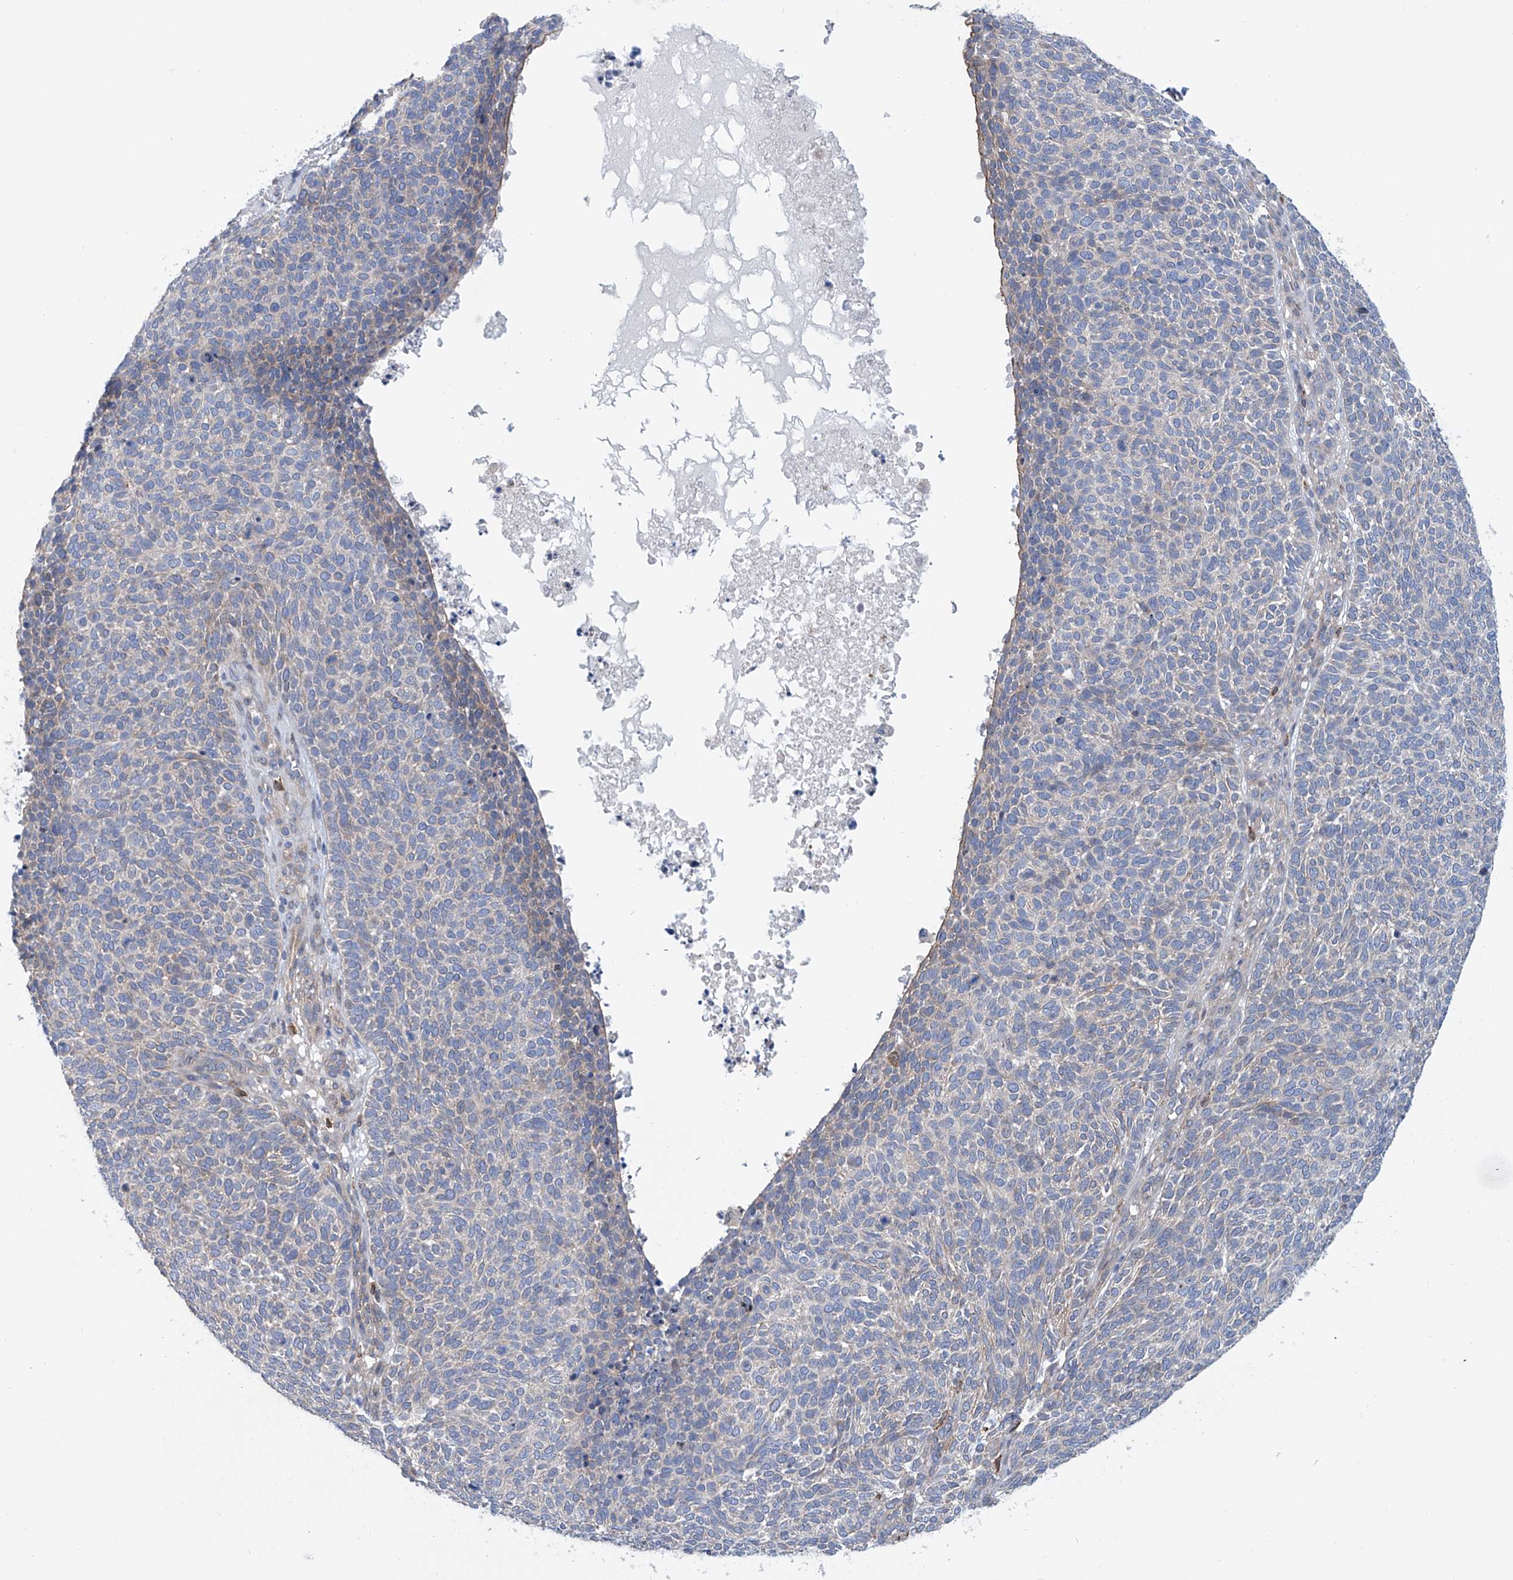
{"staining": {"intensity": "negative", "quantity": "none", "location": "none"}, "tissue": "skin cancer", "cell_type": "Tumor cells", "image_type": "cancer", "snomed": [{"axis": "morphology", "description": "Squamous cell carcinoma, NOS"}, {"axis": "topography", "description": "Skin"}], "caption": "DAB (3,3'-diaminobenzidine) immunohistochemical staining of human squamous cell carcinoma (skin) displays no significant expression in tumor cells. The staining was performed using DAB (3,3'-diaminobenzidine) to visualize the protein expression in brown, while the nuclei were stained in blue with hematoxylin (Magnification: 20x).", "gene": "TNN", "patient": {"sex": "female", "age": 90}}